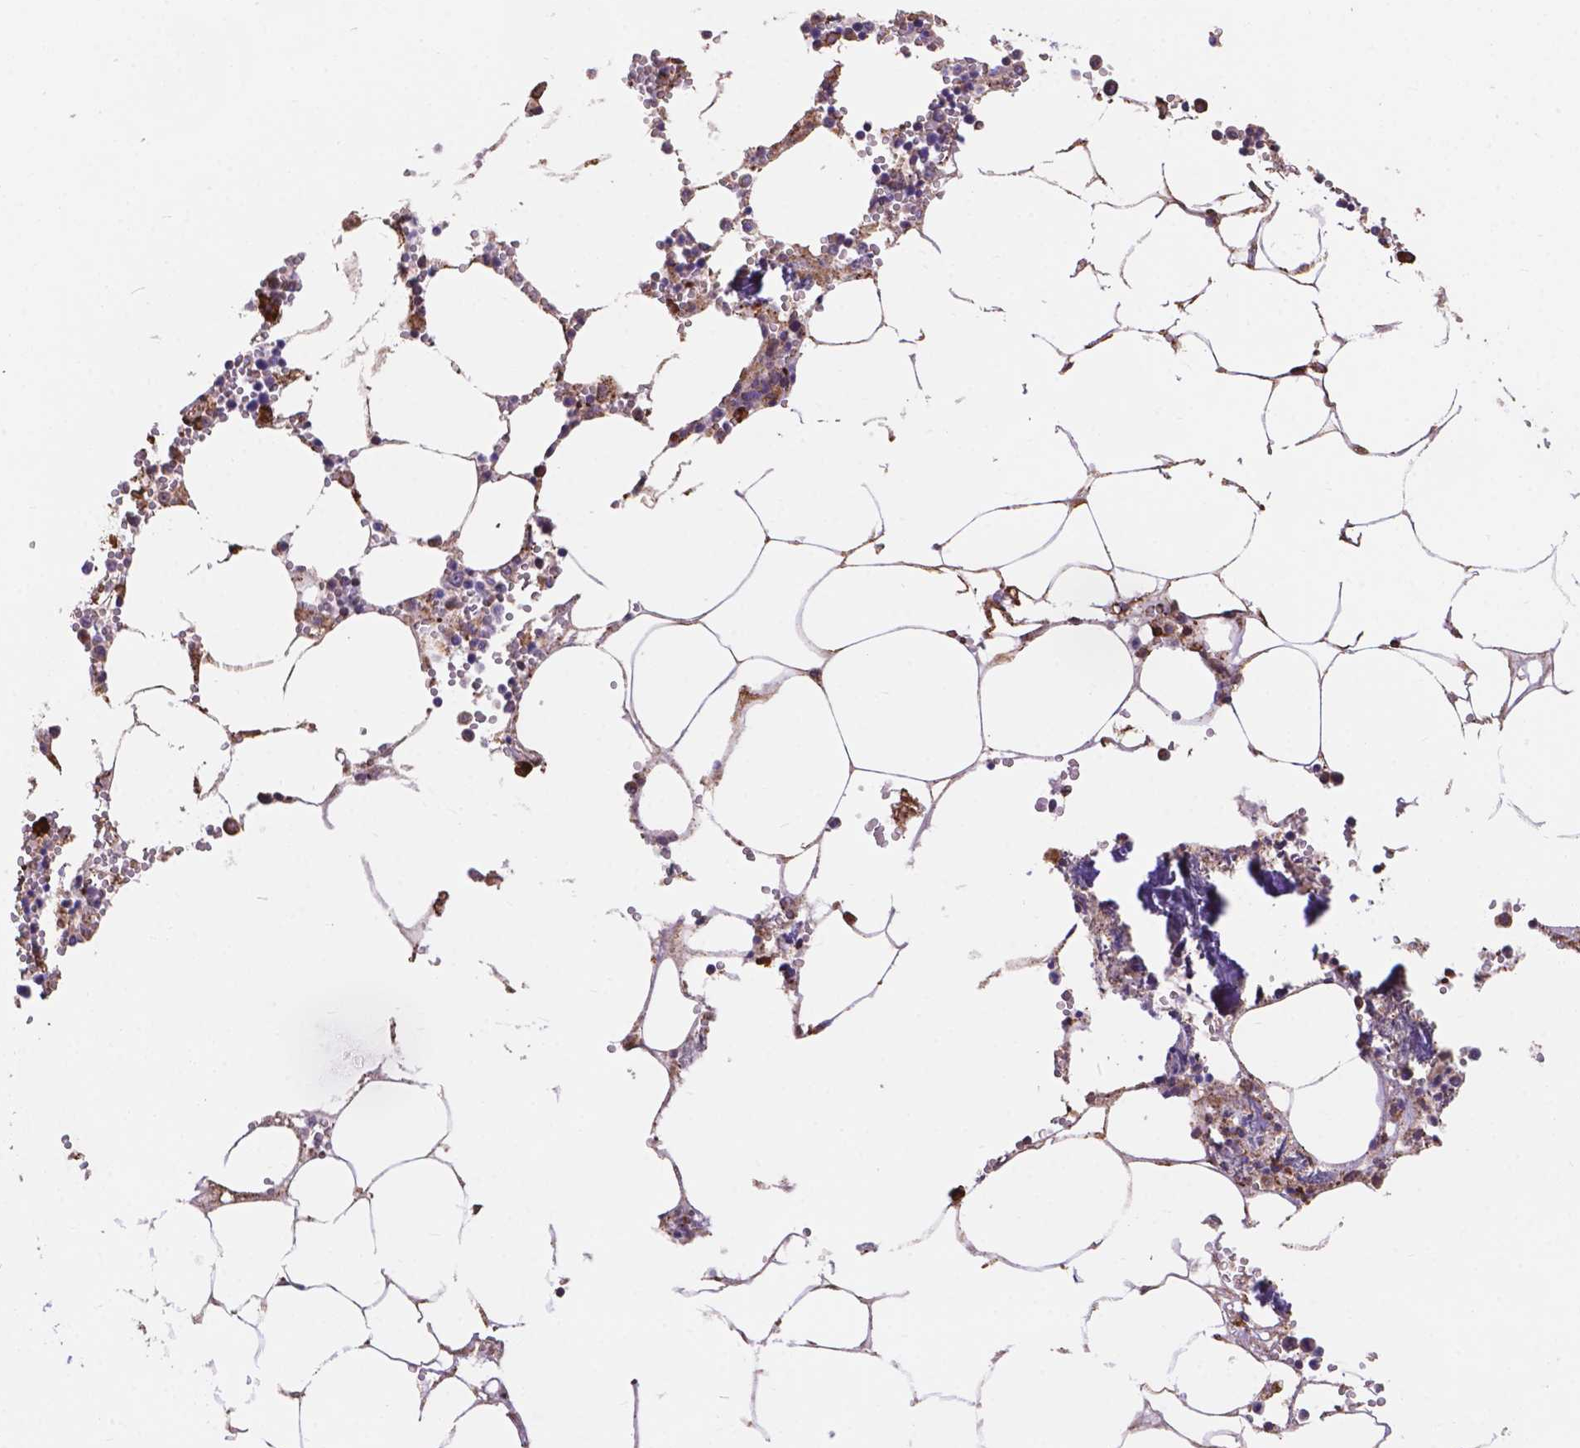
{"staining": {"intensity": "moderate", "quantity": "25%-75%", "location": "cytoplasmic/membranous"}, "tissue": "bone marrow", "cell_type": "Hematopoietic cells", "image_type": "normal", "snomed": [{"axis": "morphology", "description": "Normal tissue, NOS"}, {"axis": "topography", "description": "Bone marrow"}], "caption": "A medium amount of moderate cytoplasmic/membranous expression is appreciated in approximately 25%-75% of hematopoietic cells in normal bone marrow. (DAB (3,3'-diaminobenzidine) IHC, brown staining for protein, blue staining for nuclei).", "gene": "IPO11", "patient": {"sex": "male", "age": 54}}